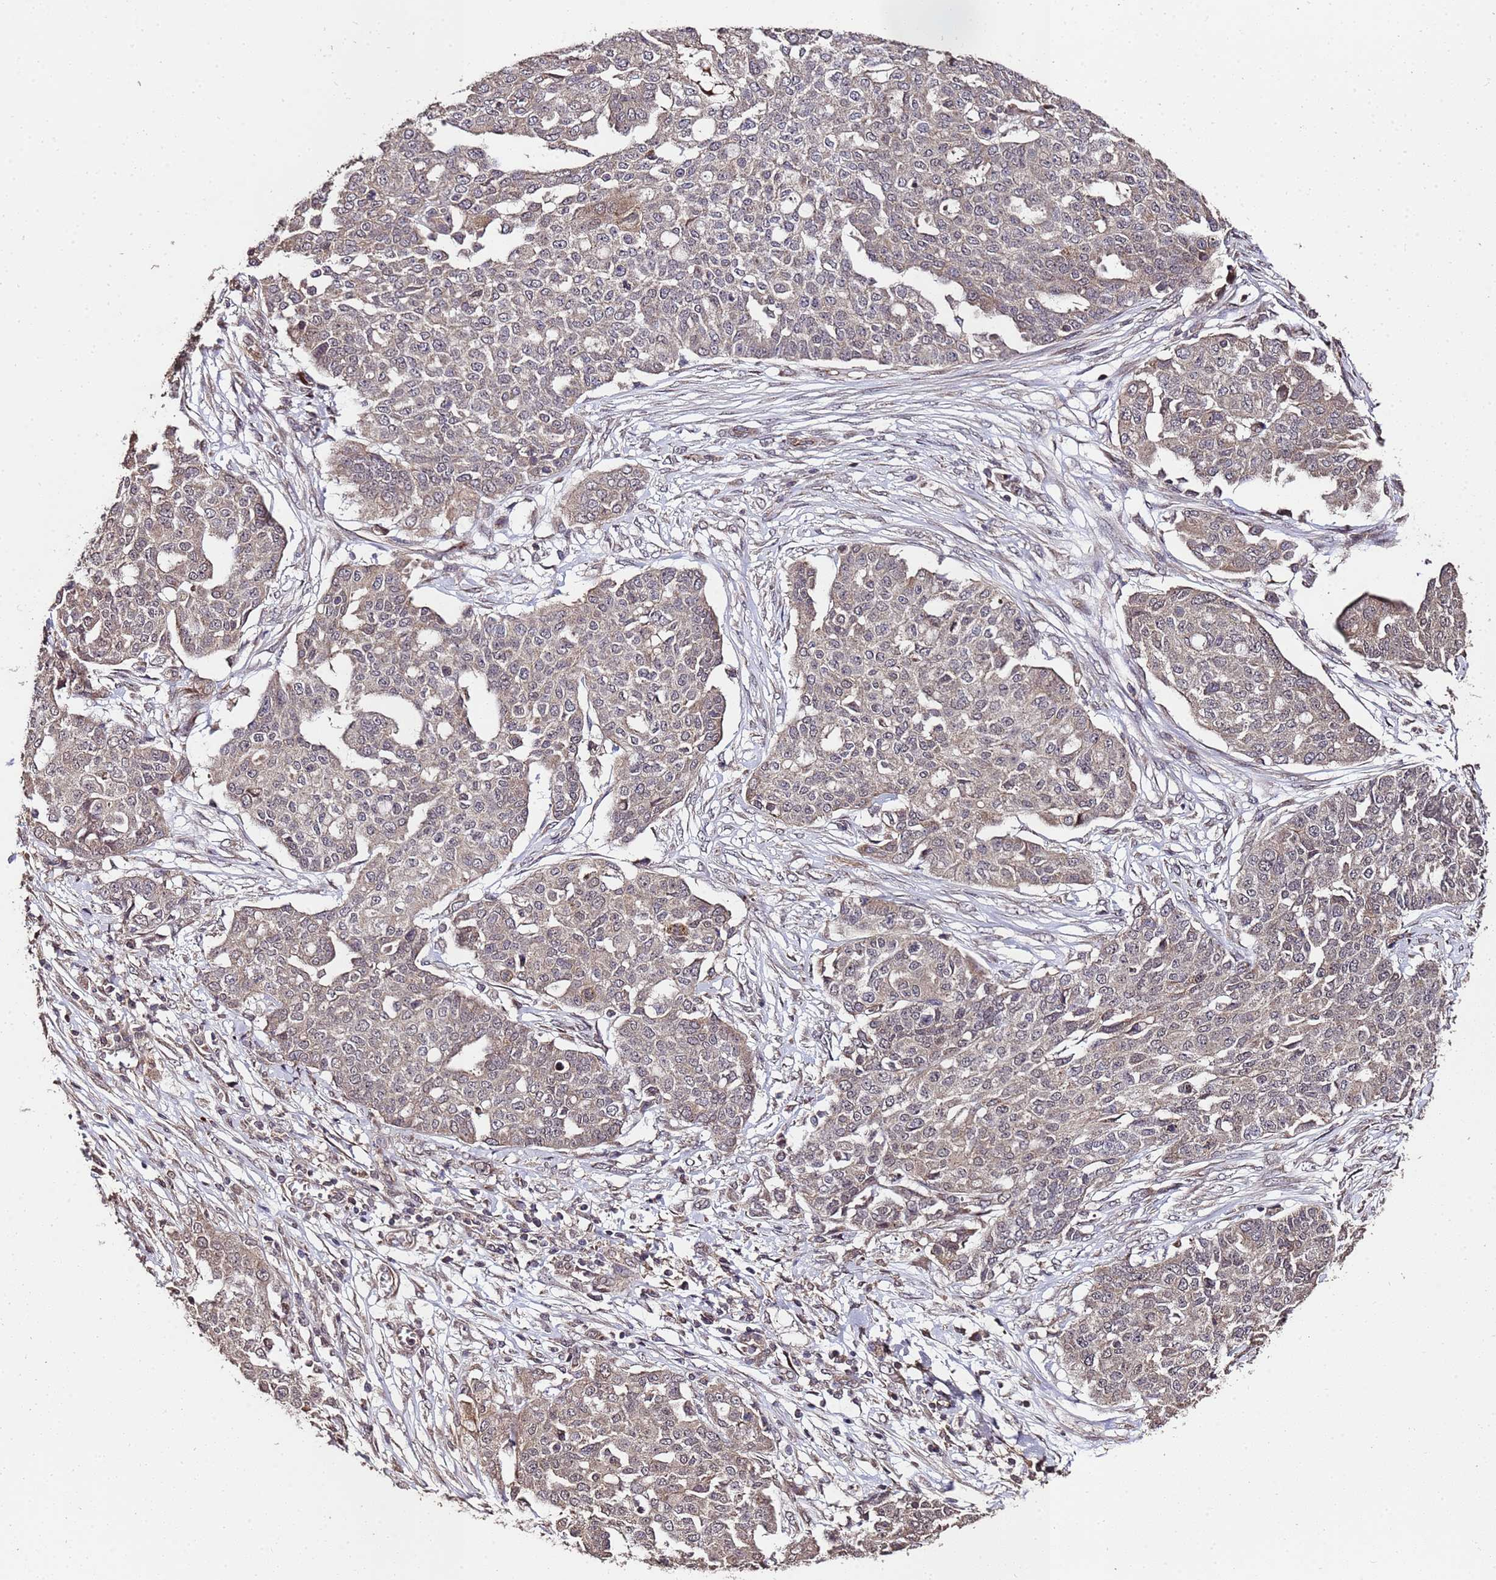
{"staining": {"intensity": "weak", "quantity": "<25%", "location": "cytoplasmic/membranous"}, "tissue": "ovarian cancer", "cell_type": "Tumor cells", "image_type": "cancer", "snomed": [{"axis": "morphology", "description": "Cystadenocarcinoma, serous, NOS"}, {"axis": "topography", "description": "Soft tissue"}, {"axis": "topography", "description": "Ovary"}], "caption": "A micrograph of human ovarian cancer (serous cystadenocarcinoma) is negative for staining in tumor cells. Nuclei are stained in blue.", "gene": "PRODH", "patient": {"sex": "female", "age": 57}}